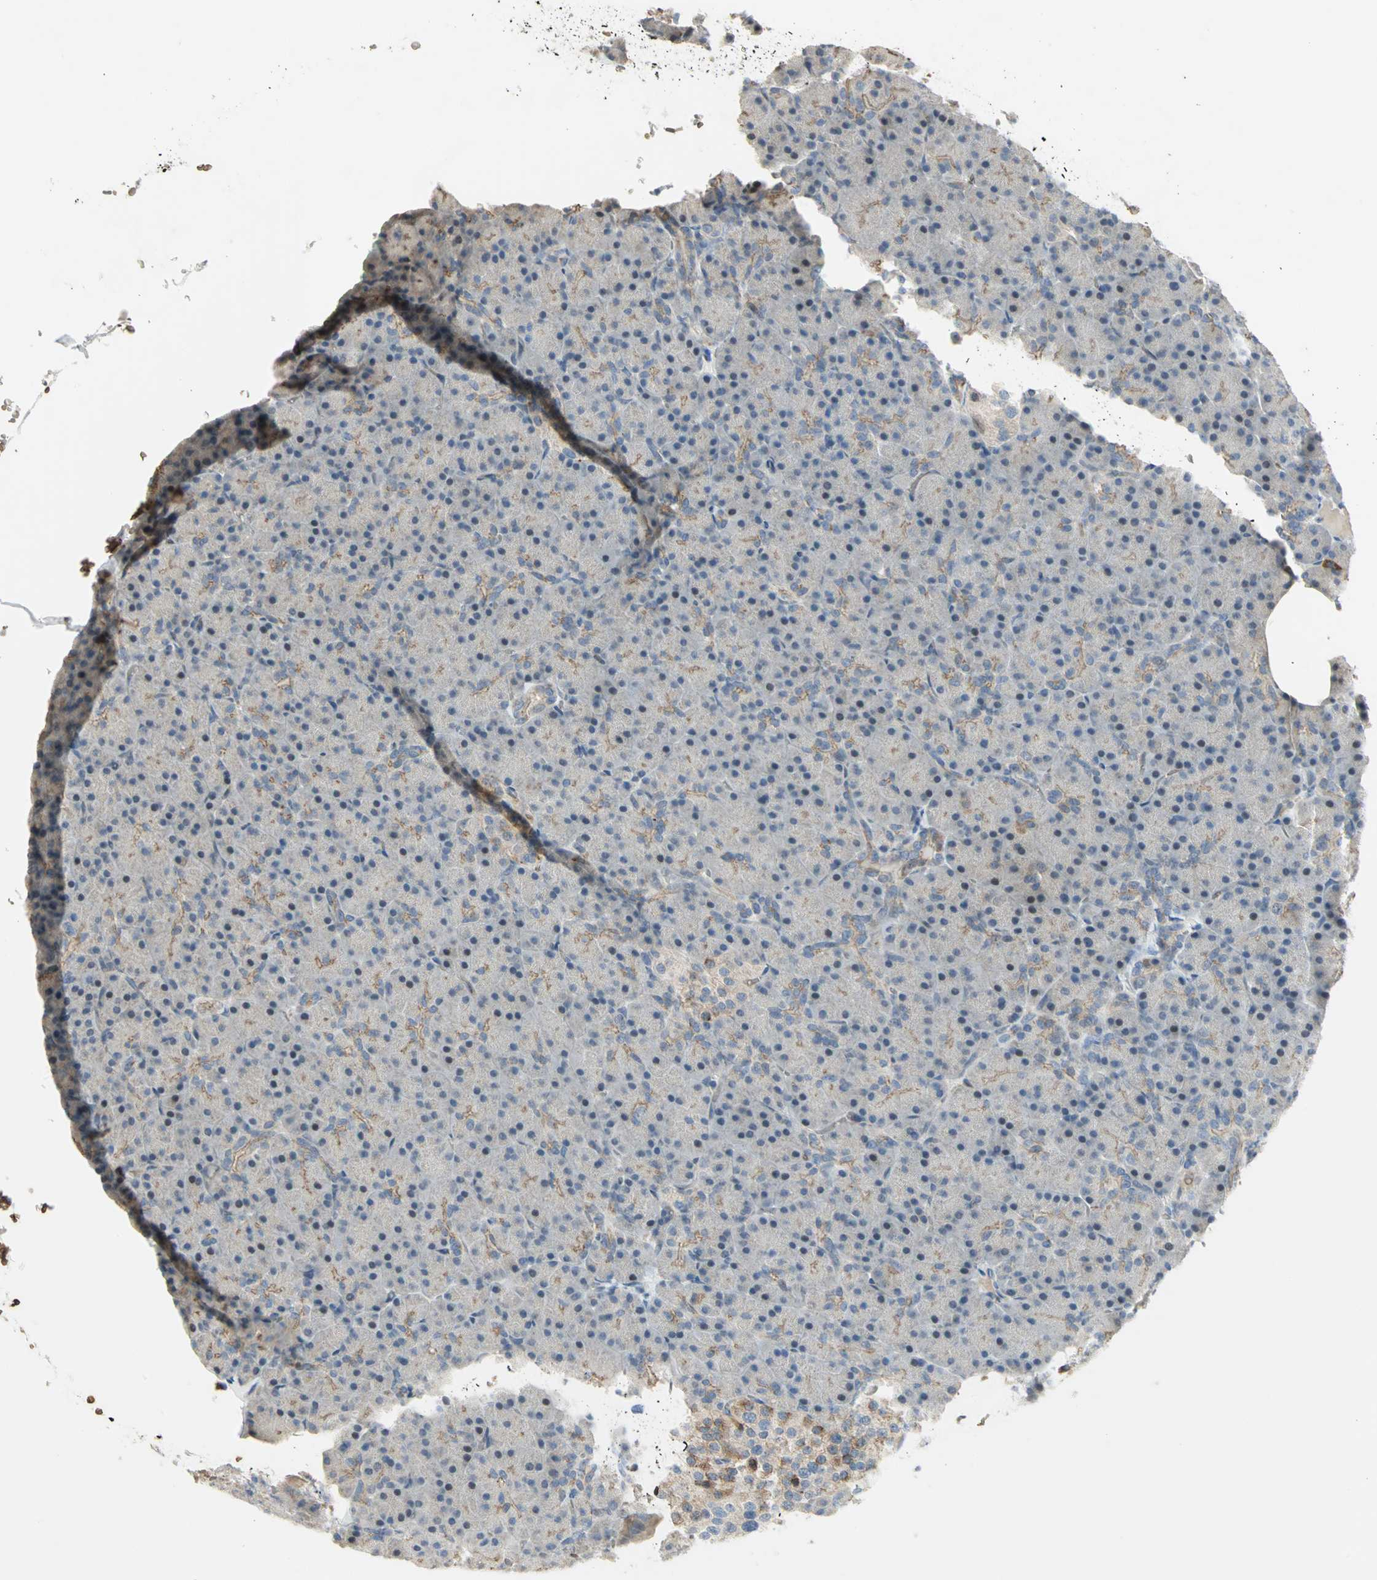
{"staining": {"intensity": "moderate", "quantity": "<25%", "location": "cytoplasmic/membranous"}, "tissue": "pancreas", "cell_type": "Exocrine glandular cells", "image_type": "normal", "snomed": [{"axis": "morphology", "description": "Normal tissue, NOS"}, {"axis": "topography", "description": "Pancreas"}], "caption": "This histopathology image displays immunohistochemistry staining of unremarkable human pancreas, with low moderate cytoplasmic/membranous staining in approximately <25% of exocrine glandular cells.", "gene": "ANK1", "patient": {"sex": "female", "age": 43}}